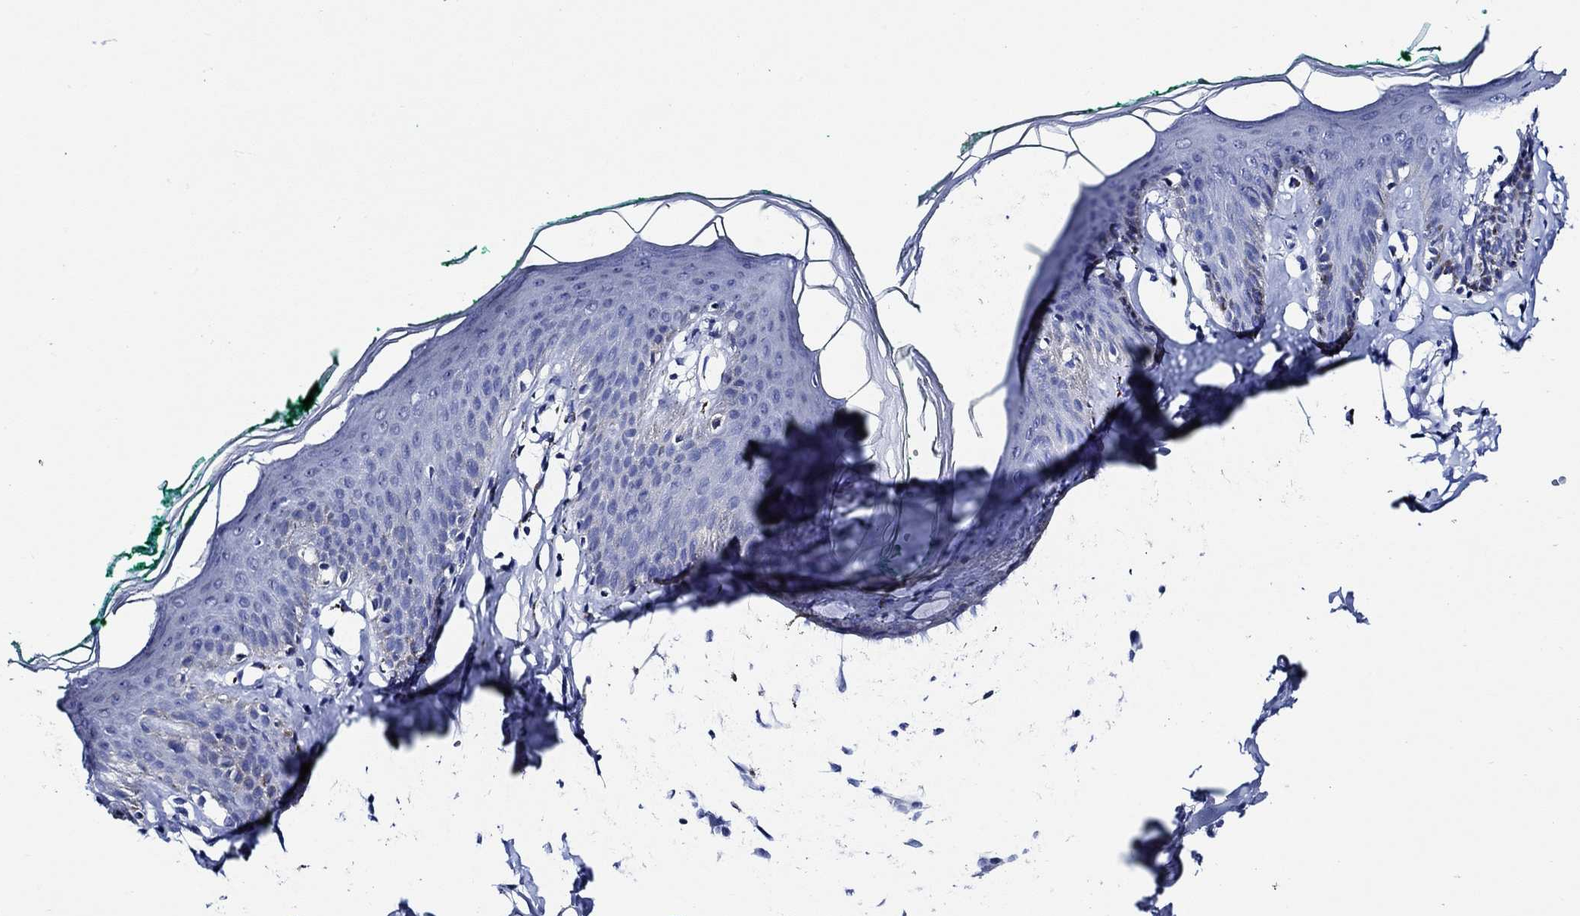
{"staining": {"intensity": "negative", "quantity": "none", "location": "none"}, "tissue": "skin", "cell_type": "Epidermal cells", "image_type": "normal", "snomed": [{"axis": "morphology", "description": "Normal tissue, NOS"}, {"axis": "topography", "description": "Vulva"}], "caption": "IHC histopathology image of benign human skin stained for a protein (brown), which demonstrates no staining in epidermal cells.", "gene": "WDR62", "patient": {"sex": "female", "age": 66}}